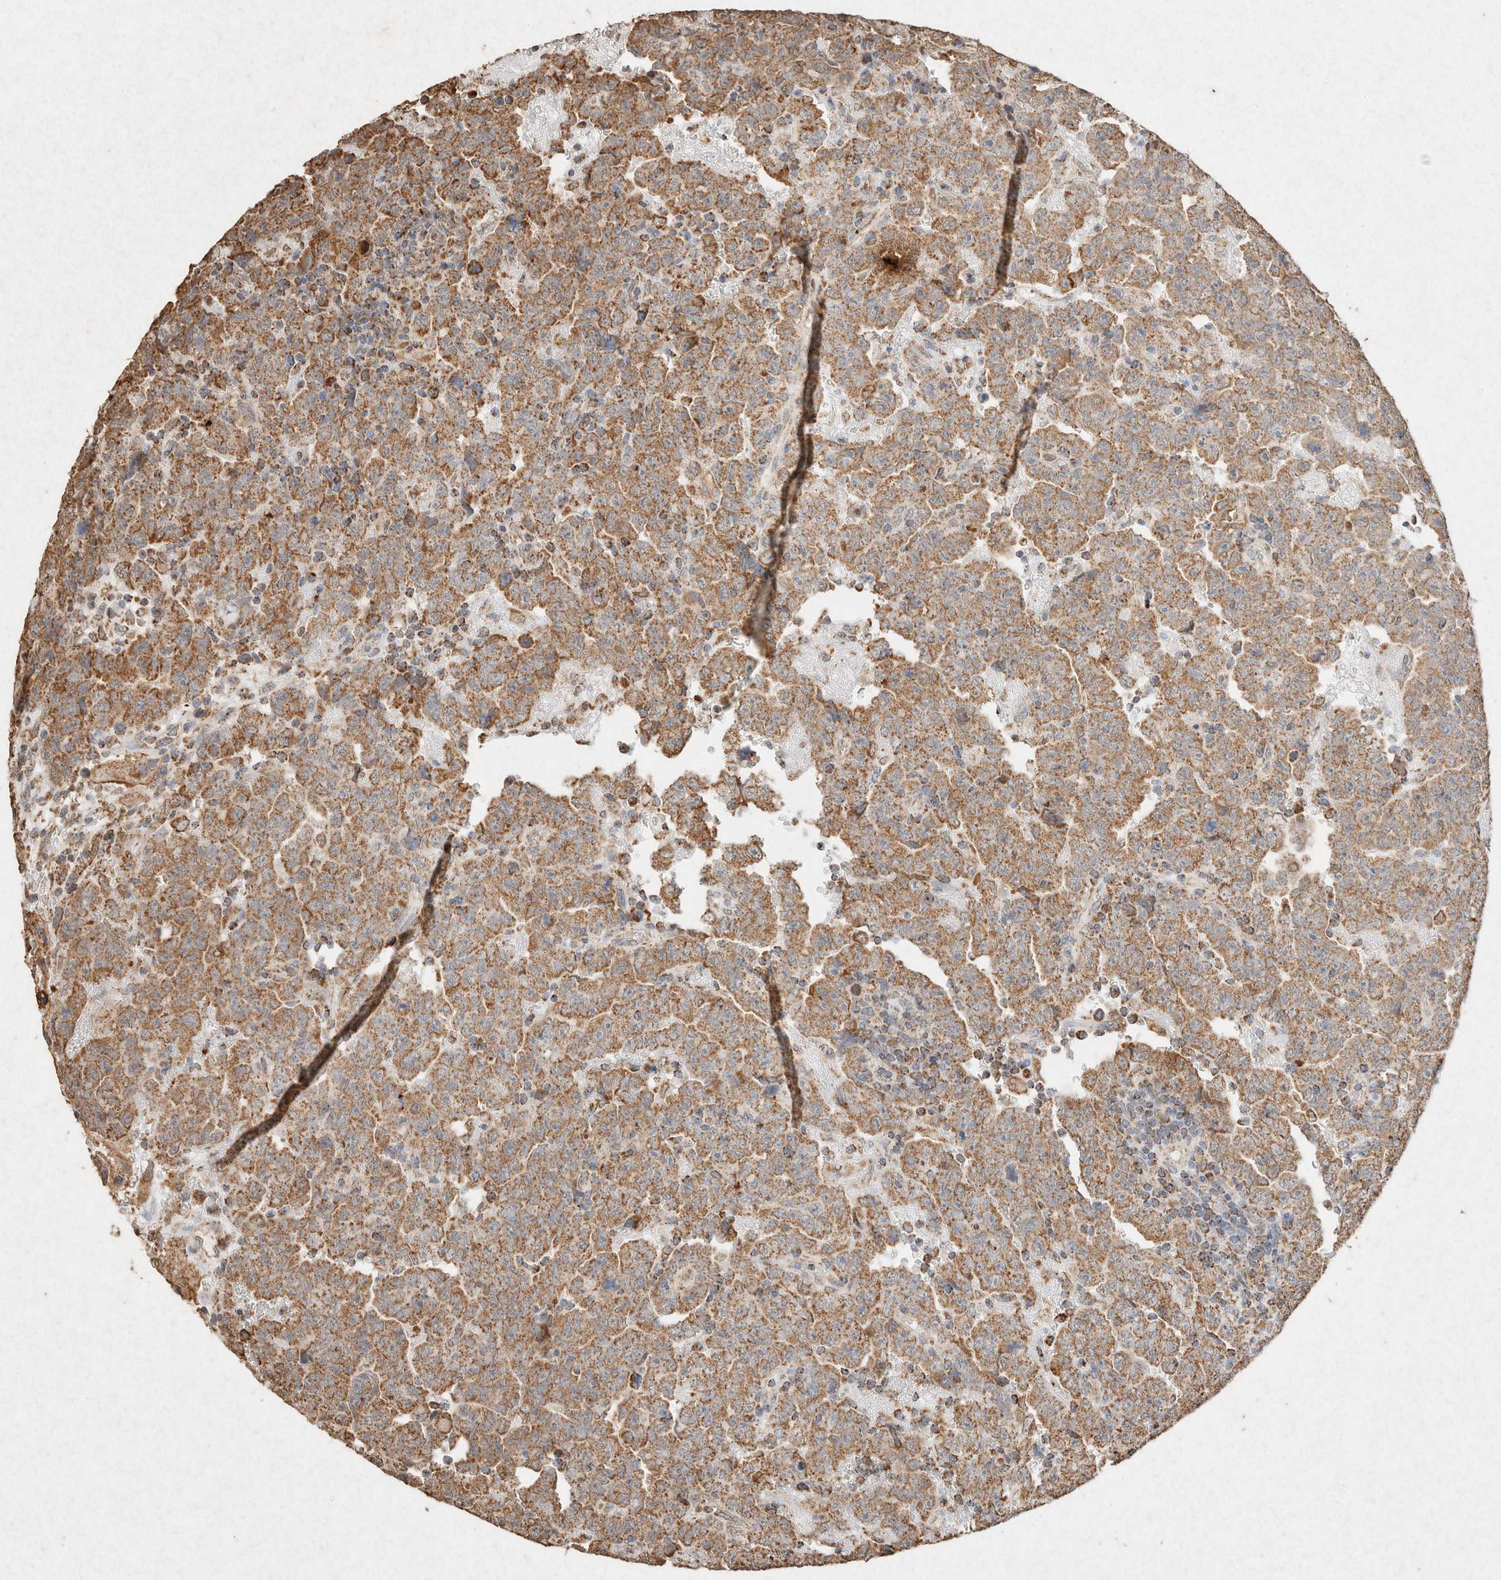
{"staining": {"intensity": "moderate", "quantity": ">75%", "location": "cytoplasmic/membranous"}, "tissue": "testis cancer", "cell_type": "Tumor cells", "image_type": "cancer", "snomed": [{"axis": "morphology", "description": "Carcinoma, Embryonal, NOS"}, {"axis": "topography", "description": "Testis"}], "caption": "The image shows a brown stain indicating the presence of a protein in the cytoplasmic/membranous of tumor cells in embryonal carcinoma (testis). The staining was performed using DAB (3,3'-diaminobenzidine) to visualize the protein expression in brown, while the nuclei were stained in blue with hematoxylin (Magnification: 20x).", "gene": "SDC2", "patient": {"sex": "male", "age": 28}}